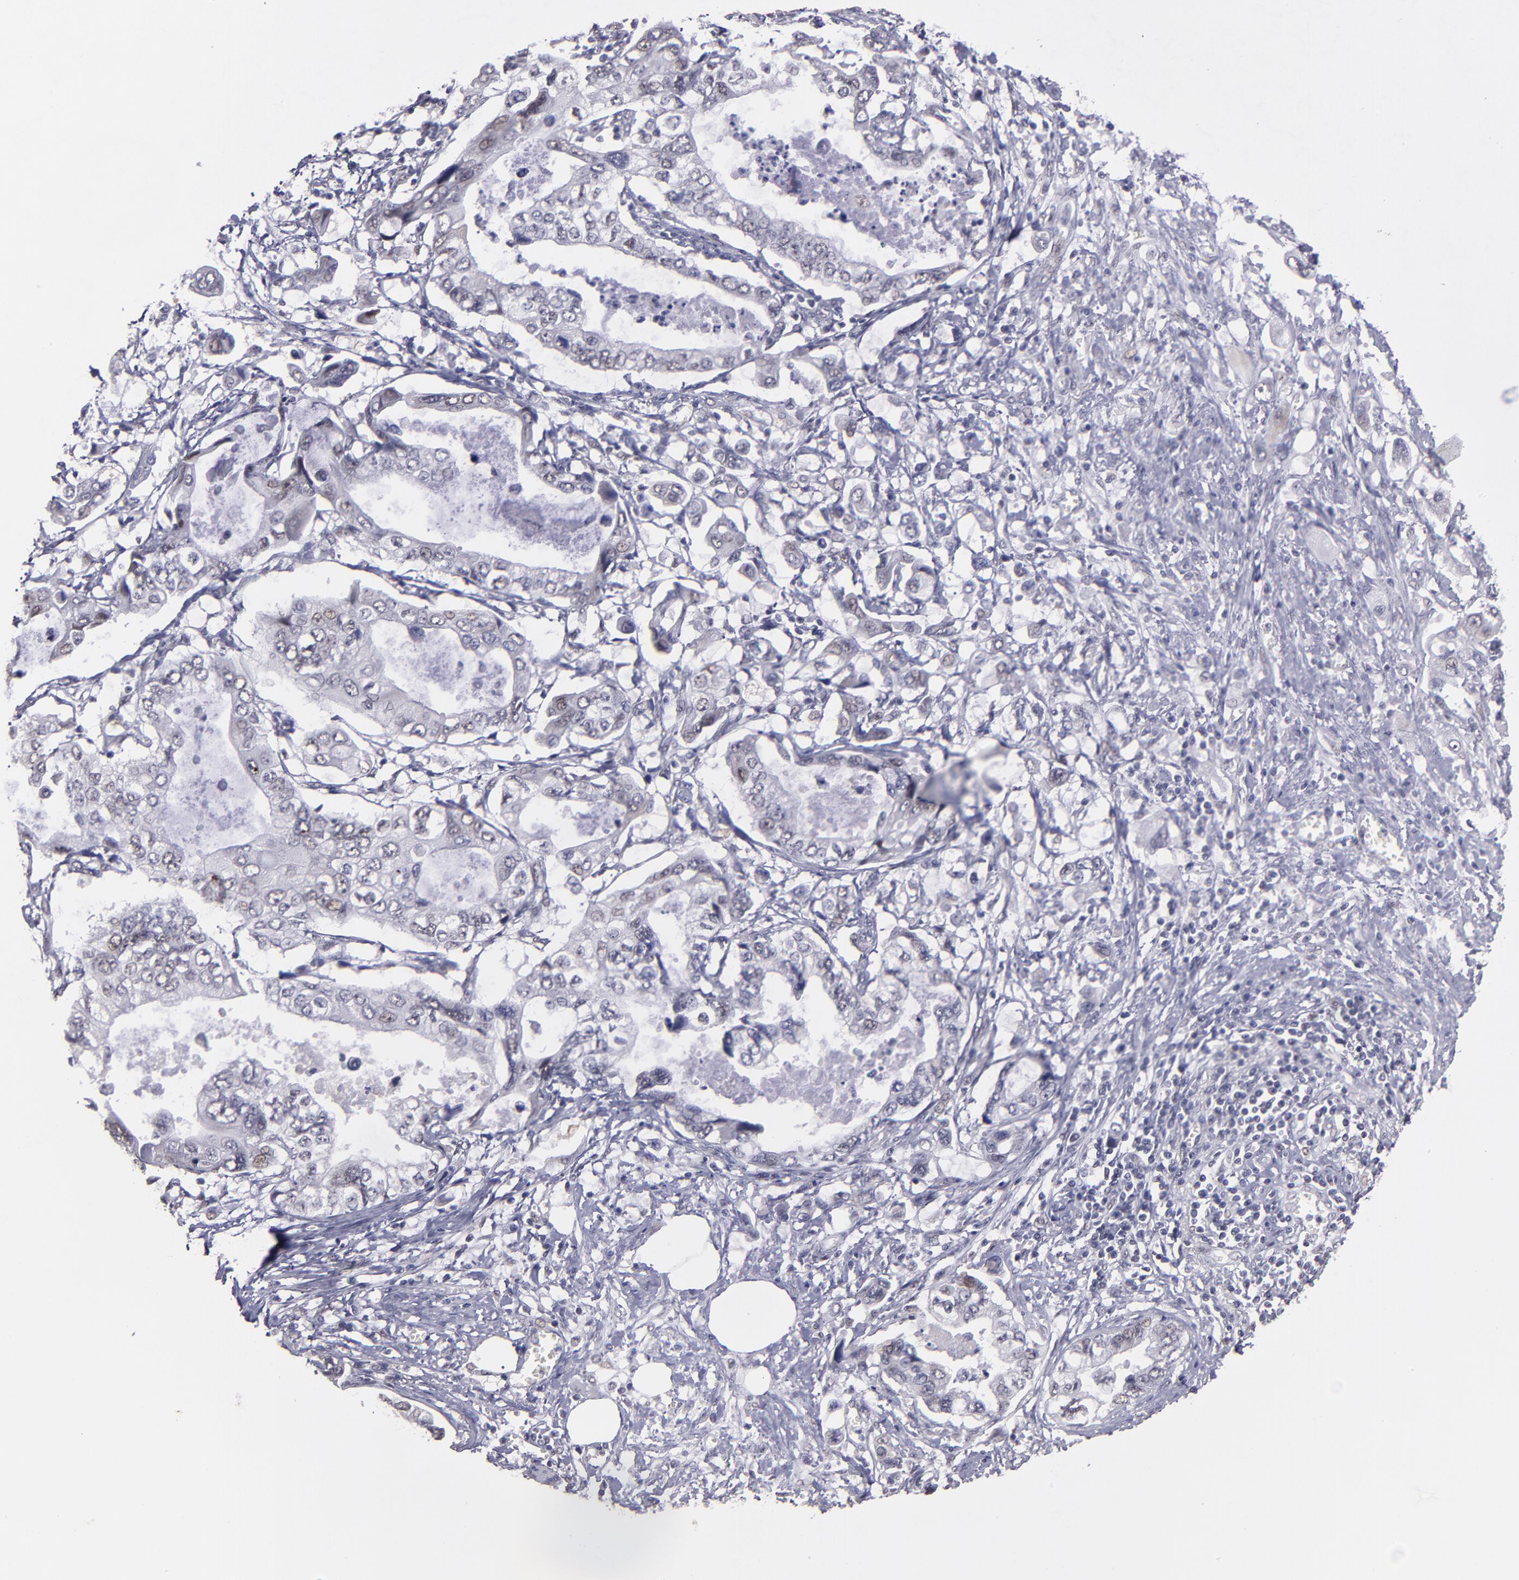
{"staining": {"intensity": "weak", "quantity": "<25%", "location": "nuclear"}, "tissue": "stomach cancer", "cell_type": "Tumor cells", "image_type": "cancer", "snomed": [{"axis": "morphology", "description": "Adenocarcinoma, NOS"}, {"axis": "topography", "description": "Pancreas"}, {"axis": "topography", "description": "Stomach, upper"}], "caption": "Tumor cells show no significant protein positivity in stomach adenocarcinoma.", "gene": "OTUB2", "patient": {"sex": "male", "age": 77}}